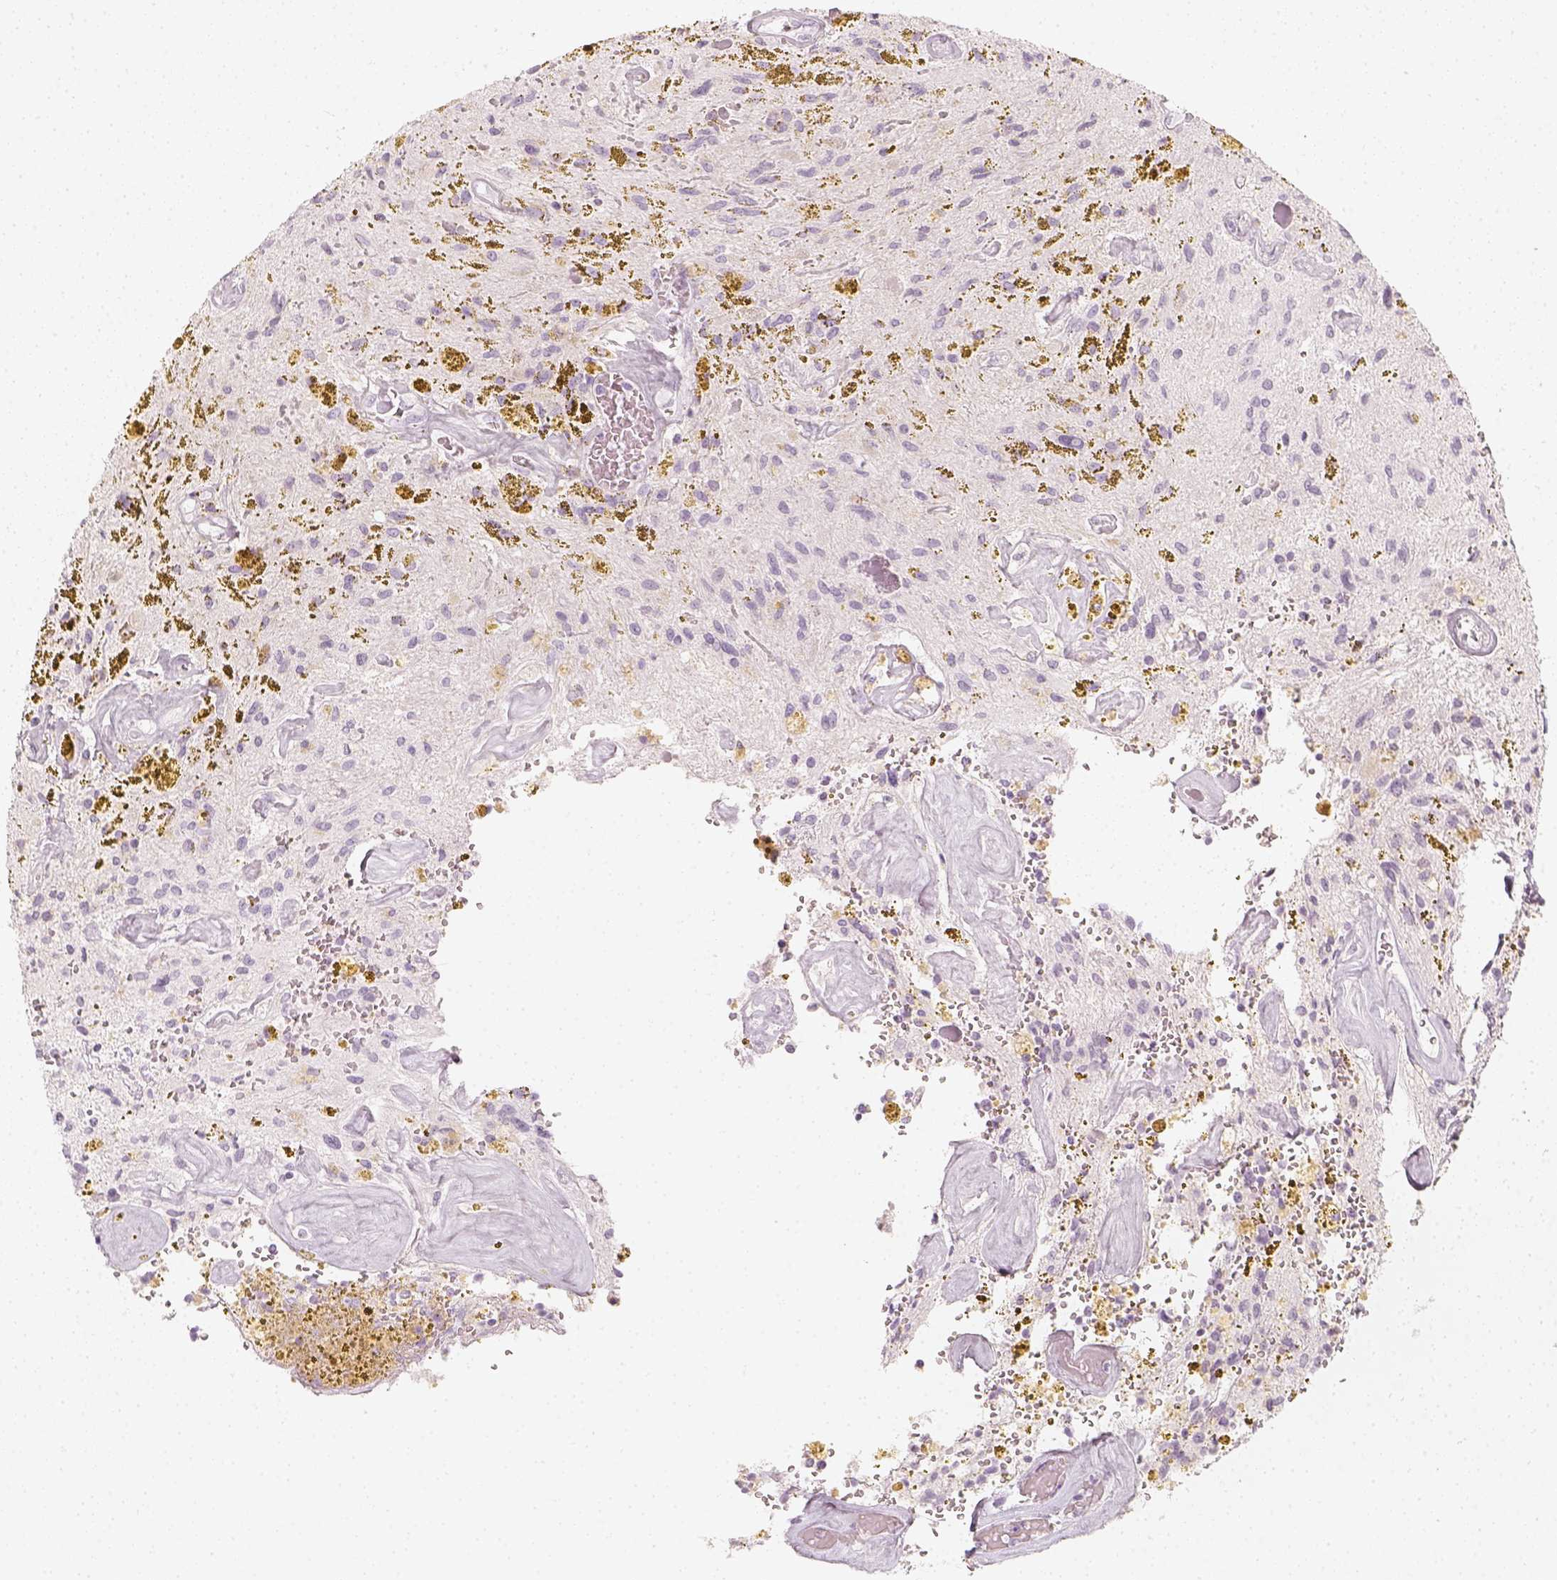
{"staining": {"intensity": "negative", "quantity": "none", "location": "none"}, "tissue": "glioma", "cell_type": "Tumor cells", "image_type": "cancer", "snomed": [{"axis": "morphology", "description": "Glioma, malignant, Low grade"}, {"axis": "topography", "description": "Cerebellum"}], "caption": "Immunohistochemical staining of human glioma displays no significant staining in tumor cells.", "gene": "KRT25", "patient": {"sex": "female", "age": 14}}